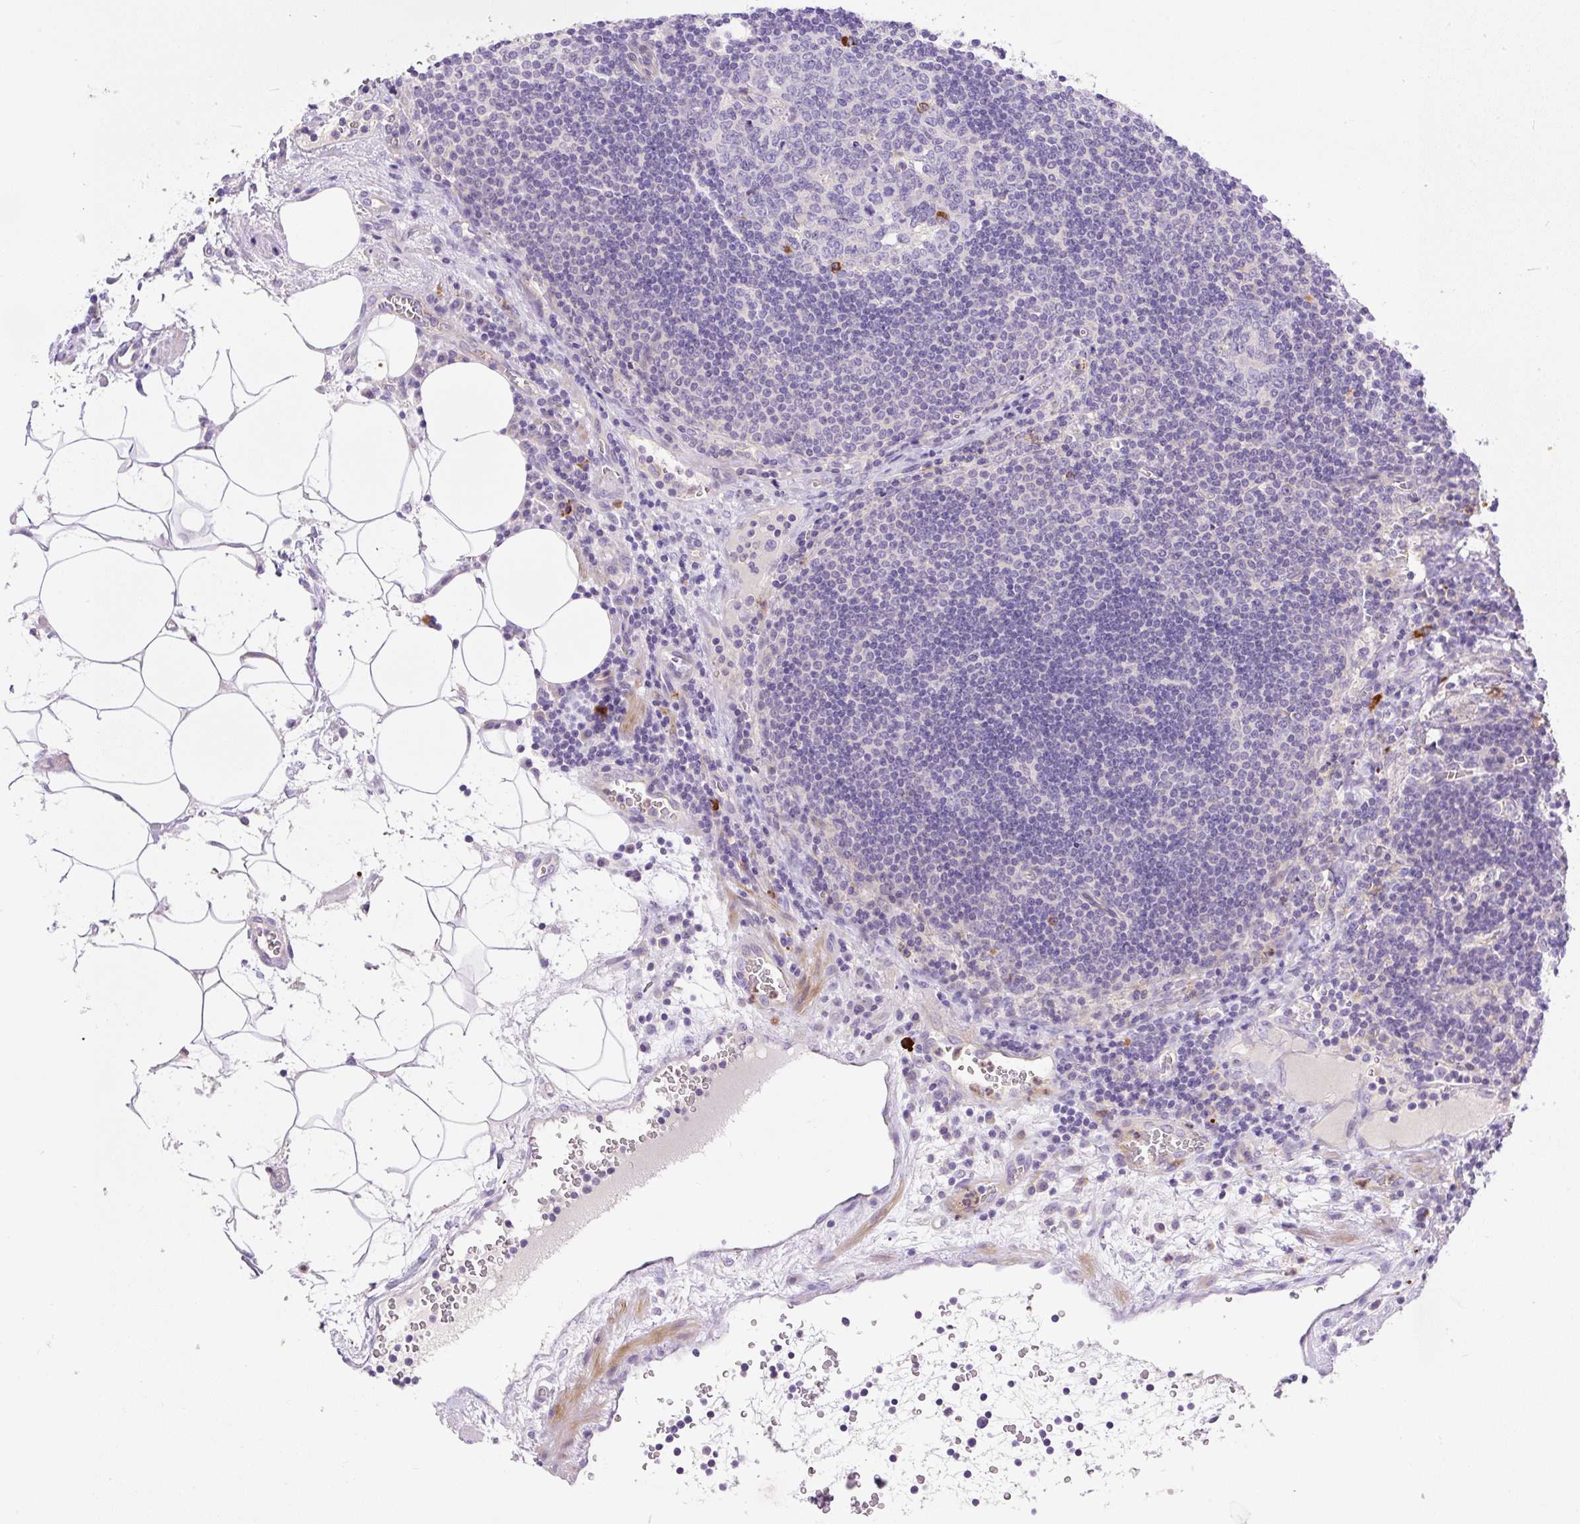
{"staining": {"intensity": "negative", "quantity": "none", "location": "none"}, "tissue": "lymph node", "cell_type": "Germinal center cells", "image_type": "normal", "snomed": [{"axis": "morphology", "description": "Normal tissue, NOS"}, {"axis": "topography", "description": "Lymph node"}], "caption": "This is an immunohistochemistry (IHC) histopathology image of unremarkable lymph node. There is no staining in germinal center cells.", "gene": "LHFPL5", "patient": {"sex": "male", "age": 58}}